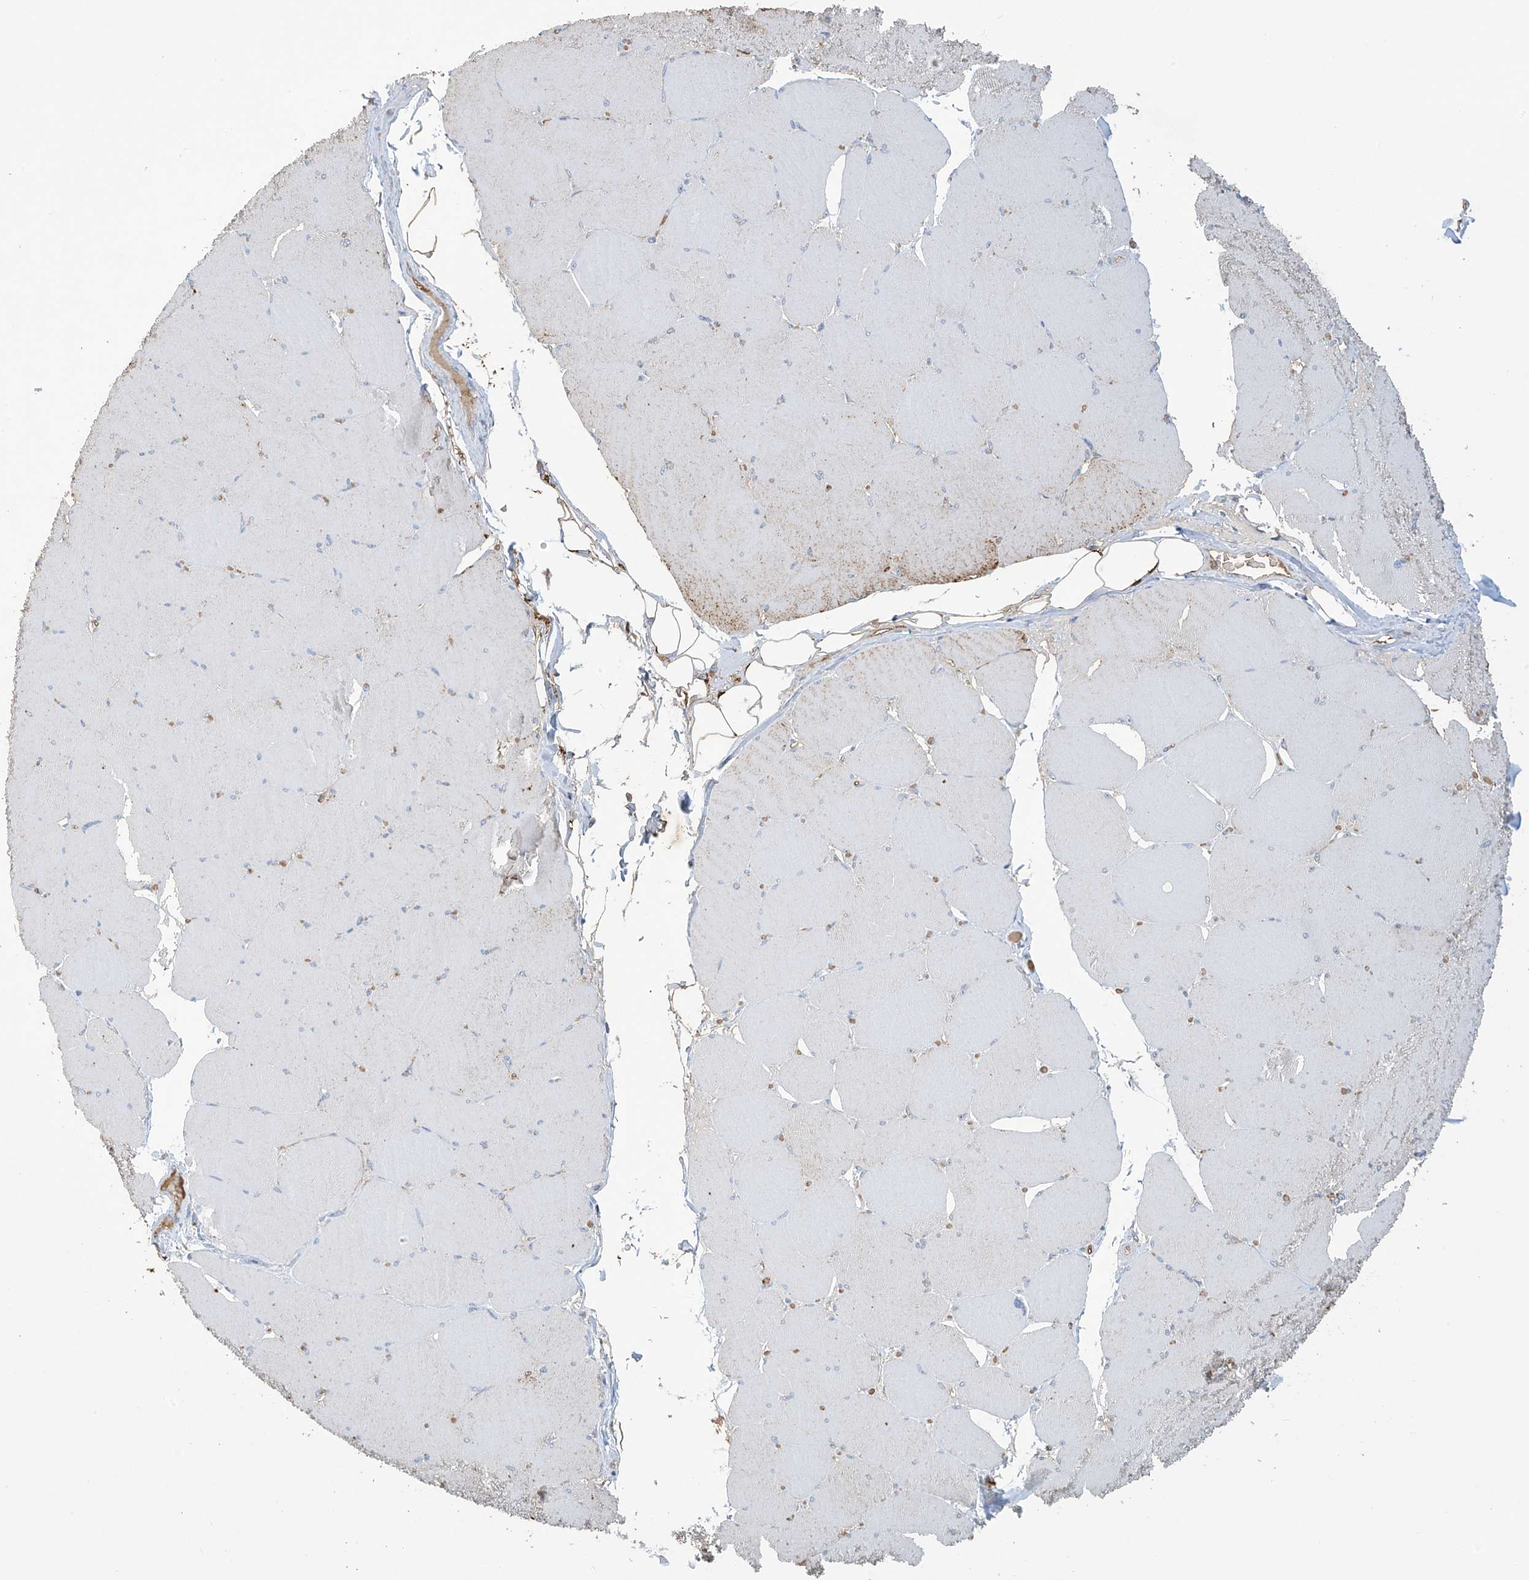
{"staining": {"intensity": "negative", "quantity": "none", "location": "none"}, "tissue": "skeletal muscle", "cell_type": "Myocytes", "image_type": "normal", "snomed": [{"axis": "morphology", "description": "Normal tissue, NOS"}, {"axis": "topography", "description": "Skeletal muscle"}, {"axis": "topography", "description": "Head-Neck"}], "caption": "Human skeletal muscle stained for a protein using immunohistochemistry (IHC) reveals no staining in myocytes.", "gene": "OGT", "patient": {"sex": "male", "age": 66}}